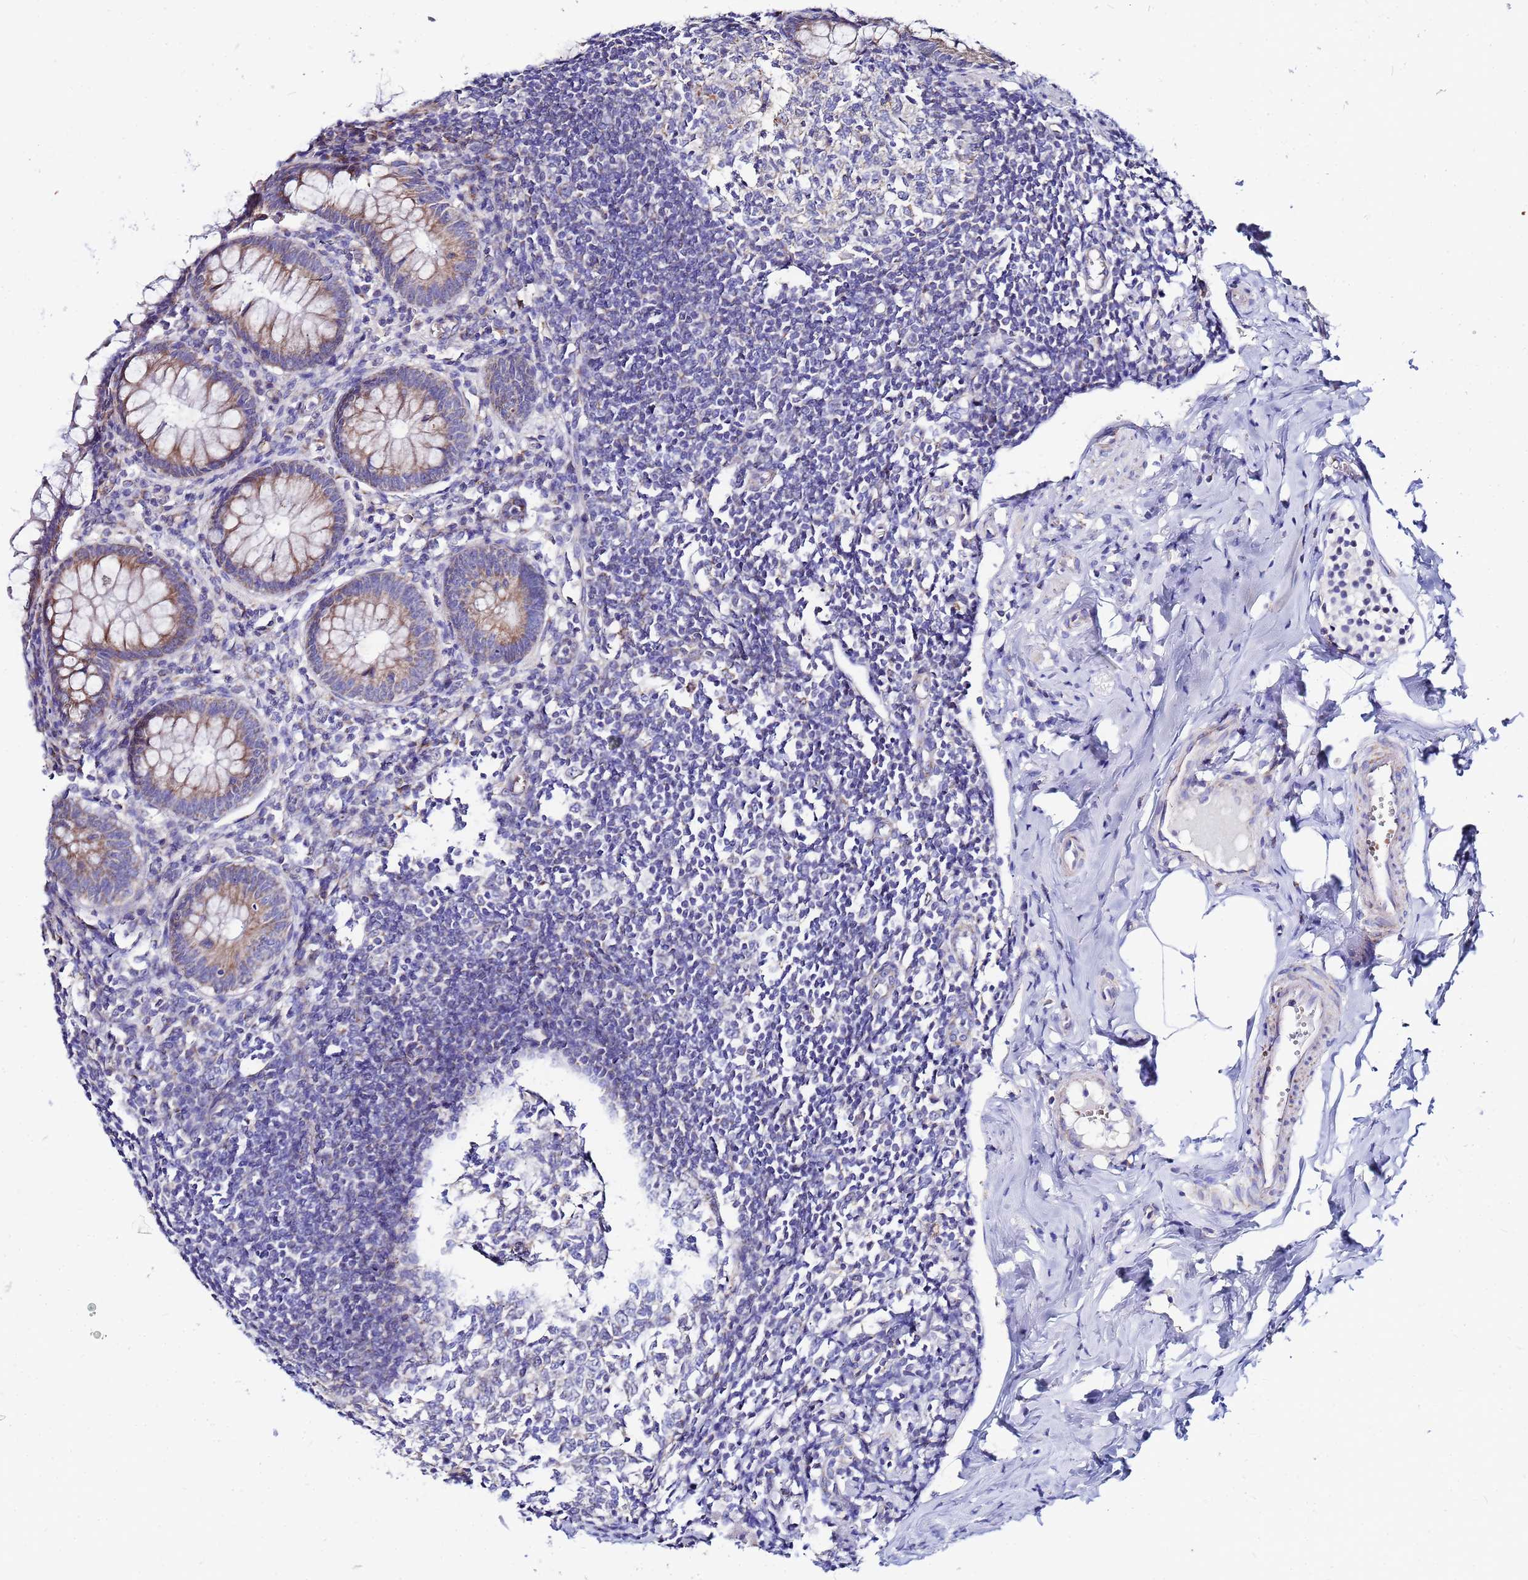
{"staining": {"intensity": "moderate", "quantity": ">75%", "location": "cytoplasmic/membranous"}, "tissue": "appendix", "cell_type": "Glandular cells", "image_type": "normal", "snomed": [{"axis": "morphology", "description": "Normal tissue, NOS"}, {"axis": "topography", "description": "Appendix"}], "caption": "Protein analysis of benign appendix reveals moderate cytoplasmic/membranous positivity in approximately >75% of glandular cells. The staining was performed using DAB (3,3'-diaminobenzidine) to visualize the protein expression in brown, while the nuclei were stained in blue with hematoxylin (Magnification: 20x).", "gene": "FAHD2A", "patient": {"sex": "female", "age": 33}}